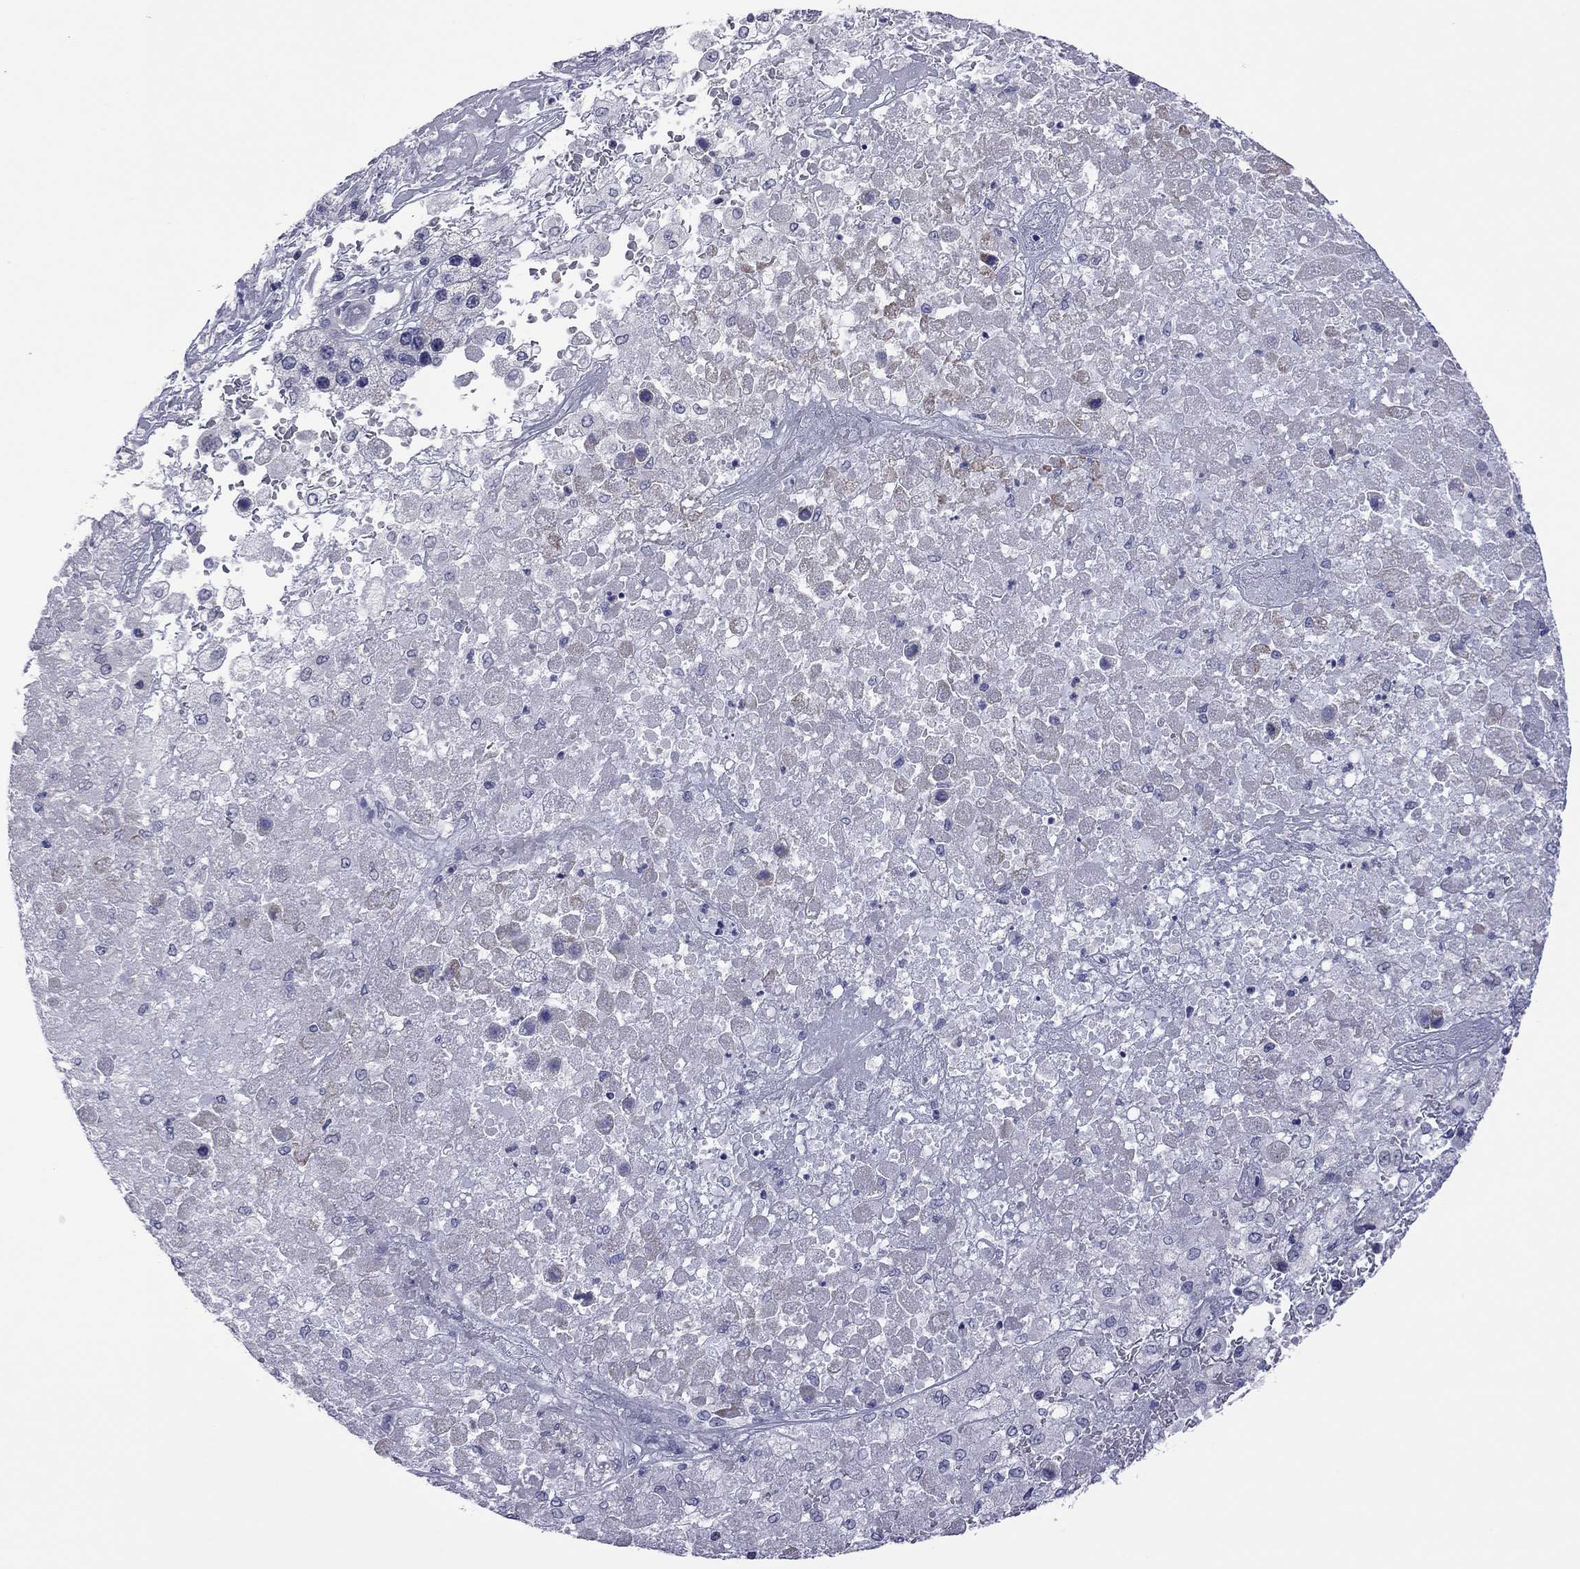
{"staining": {"intensity": "negative", "quantity": "none", "location": "none"}, "tissue": "liver cancer", "cell_type": "Tumor cells", "image_type": "cancer", "snomed": [{"axis": "morphology", "description": "Carcinoma, Hepatocellular, NOS"}, {"axis": "topography", "description": "Liver"}], "caption": "Histopathology image shows no significant protein expression in tumor cells of hepatocellular carcinoma (liver).", "gene": "POU5F2", "patient": {"sex": "female", "age": 73}}